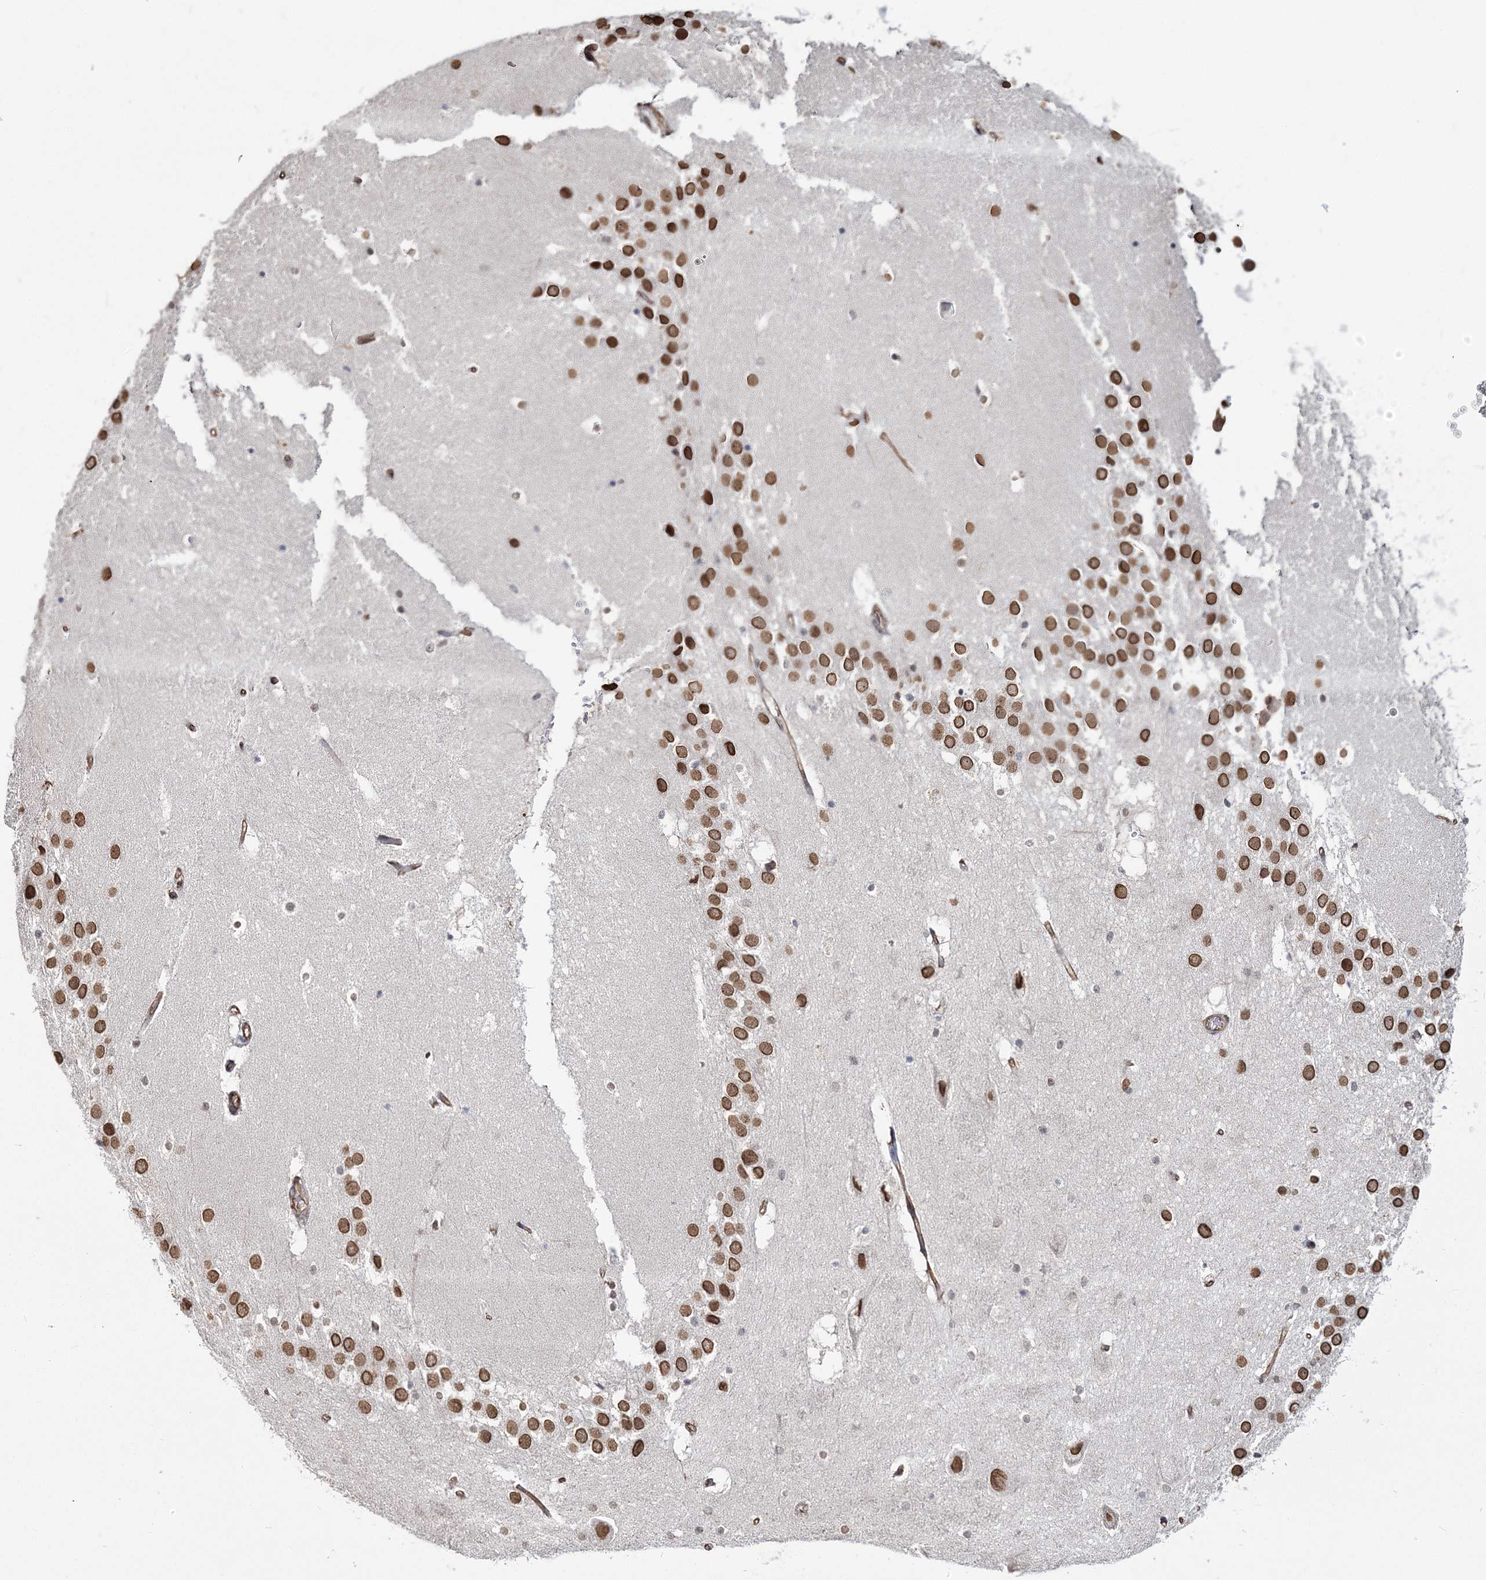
{"staining": {"intensity": "strong", "quantity": "<25%", "location": "nuclear"}, "tissue": "hippocampus", "cell_type": "Glial cells", "image_type": "normal", "snomed": [{"axis": "morphology", "description": "Normal tissue, NOS"}, {"axis": "topography", "description": "Hippocampus"}], "caption": "High-magnification brightfield microscopy of unremarkable hippocampus stained with DAB (3,3'-diaminobenzidine) (brown) and counterstained with hematoxylin (blue). glial cells exhibit strong nuclear staining is present in about<25% of cells.", "gene": "ATP11B", "patient": {"sex": "female", "age": 52}}